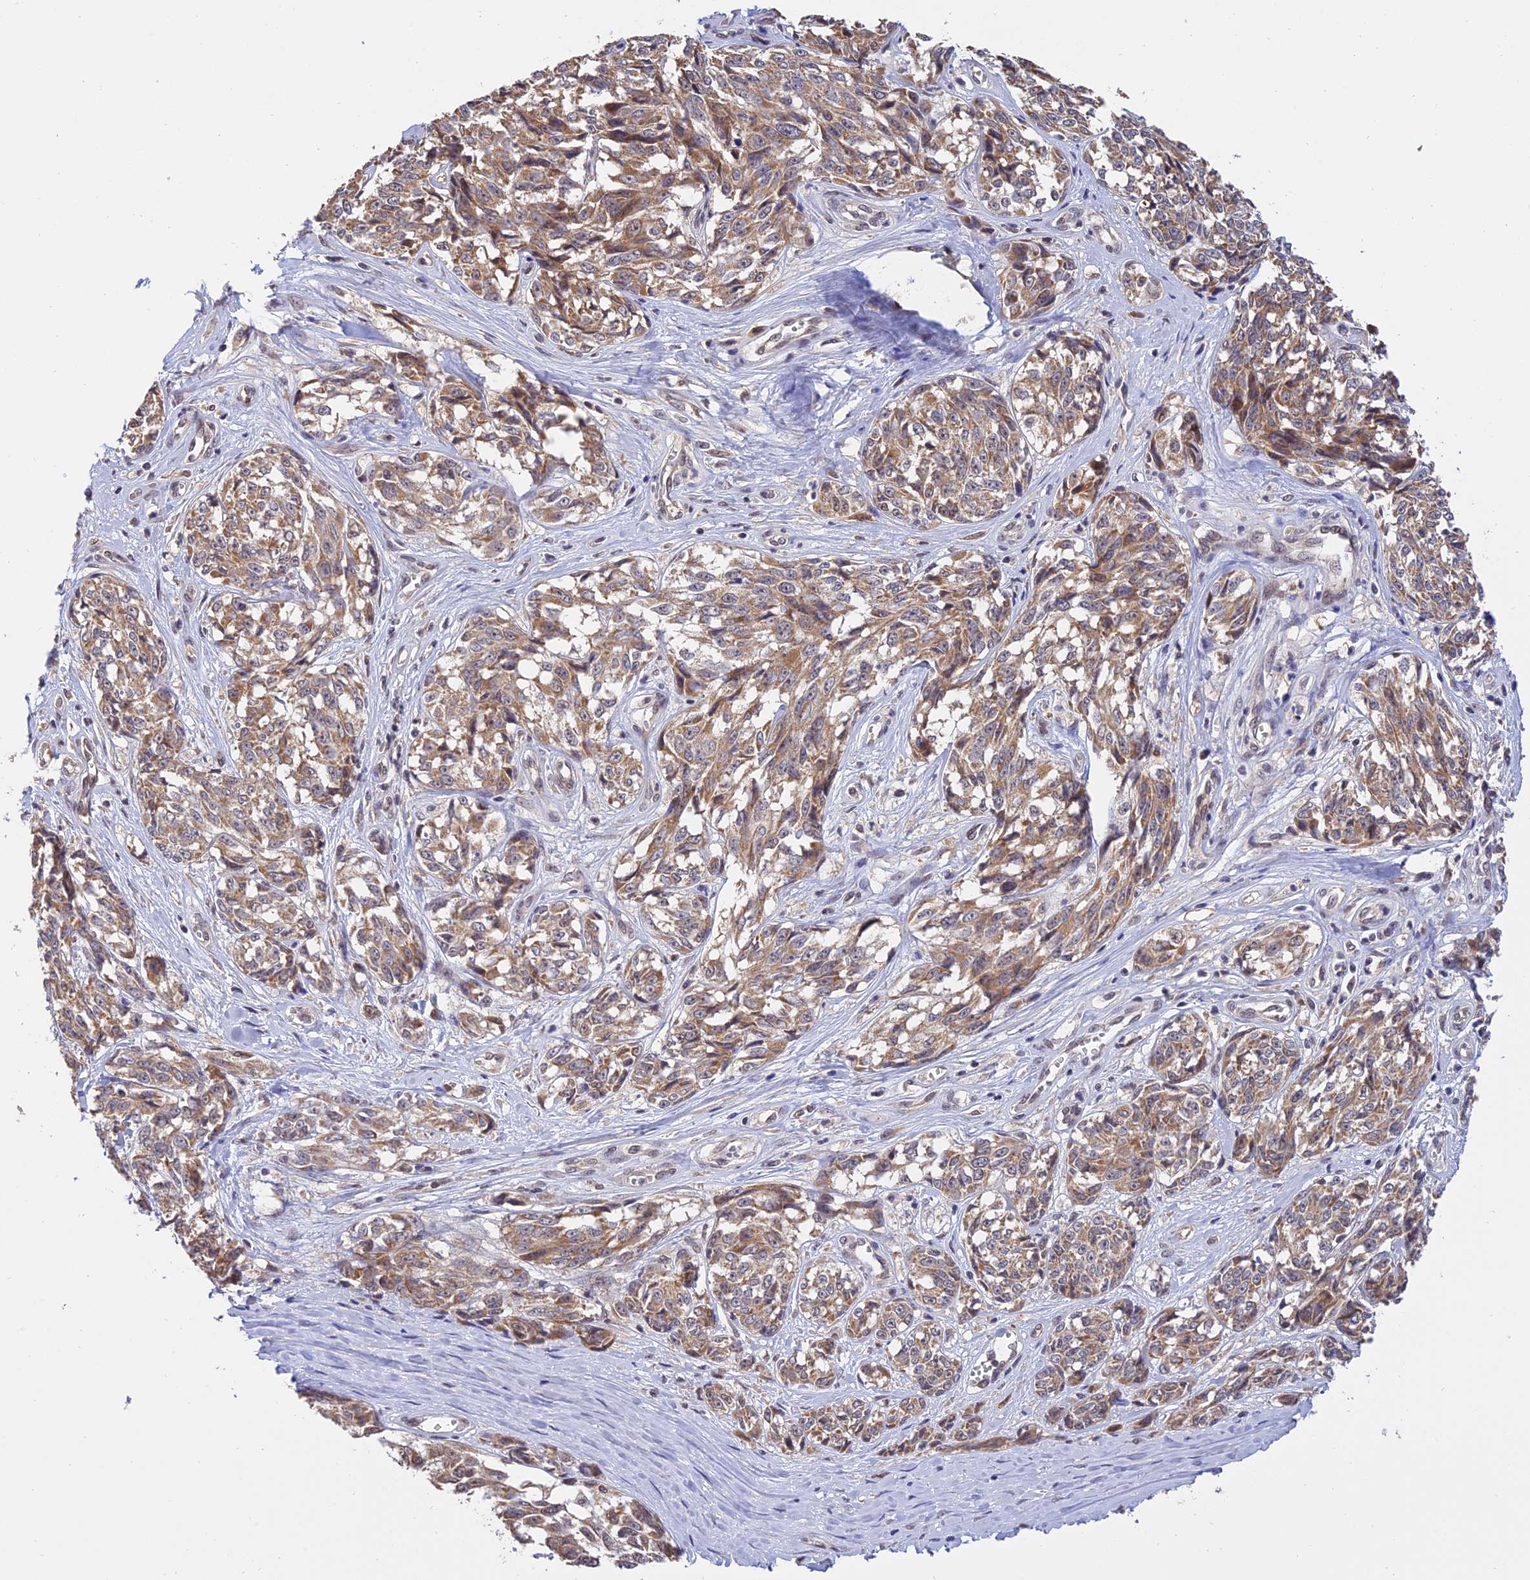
{"staining": {"intensity": "weak", "quantity": ">75%", "location": "cytoplasmic/membranous"}, "tissue": "melanoma", "cell_type": "Tumor cells", "image_type": "cancer", "snomed": [{"axis": "morphology", "description": "Malignant melanoma, NOS"}, {"axis": "topography", "description": "Skin"}], "caption": "The micrograph displays staining of malignant melanoma, revealing weak cytoplasmic/membranous protein expression (brown color) within tumor cells.", "gene": "MNS1", "patient": {"sex": "female", "age": 64}}